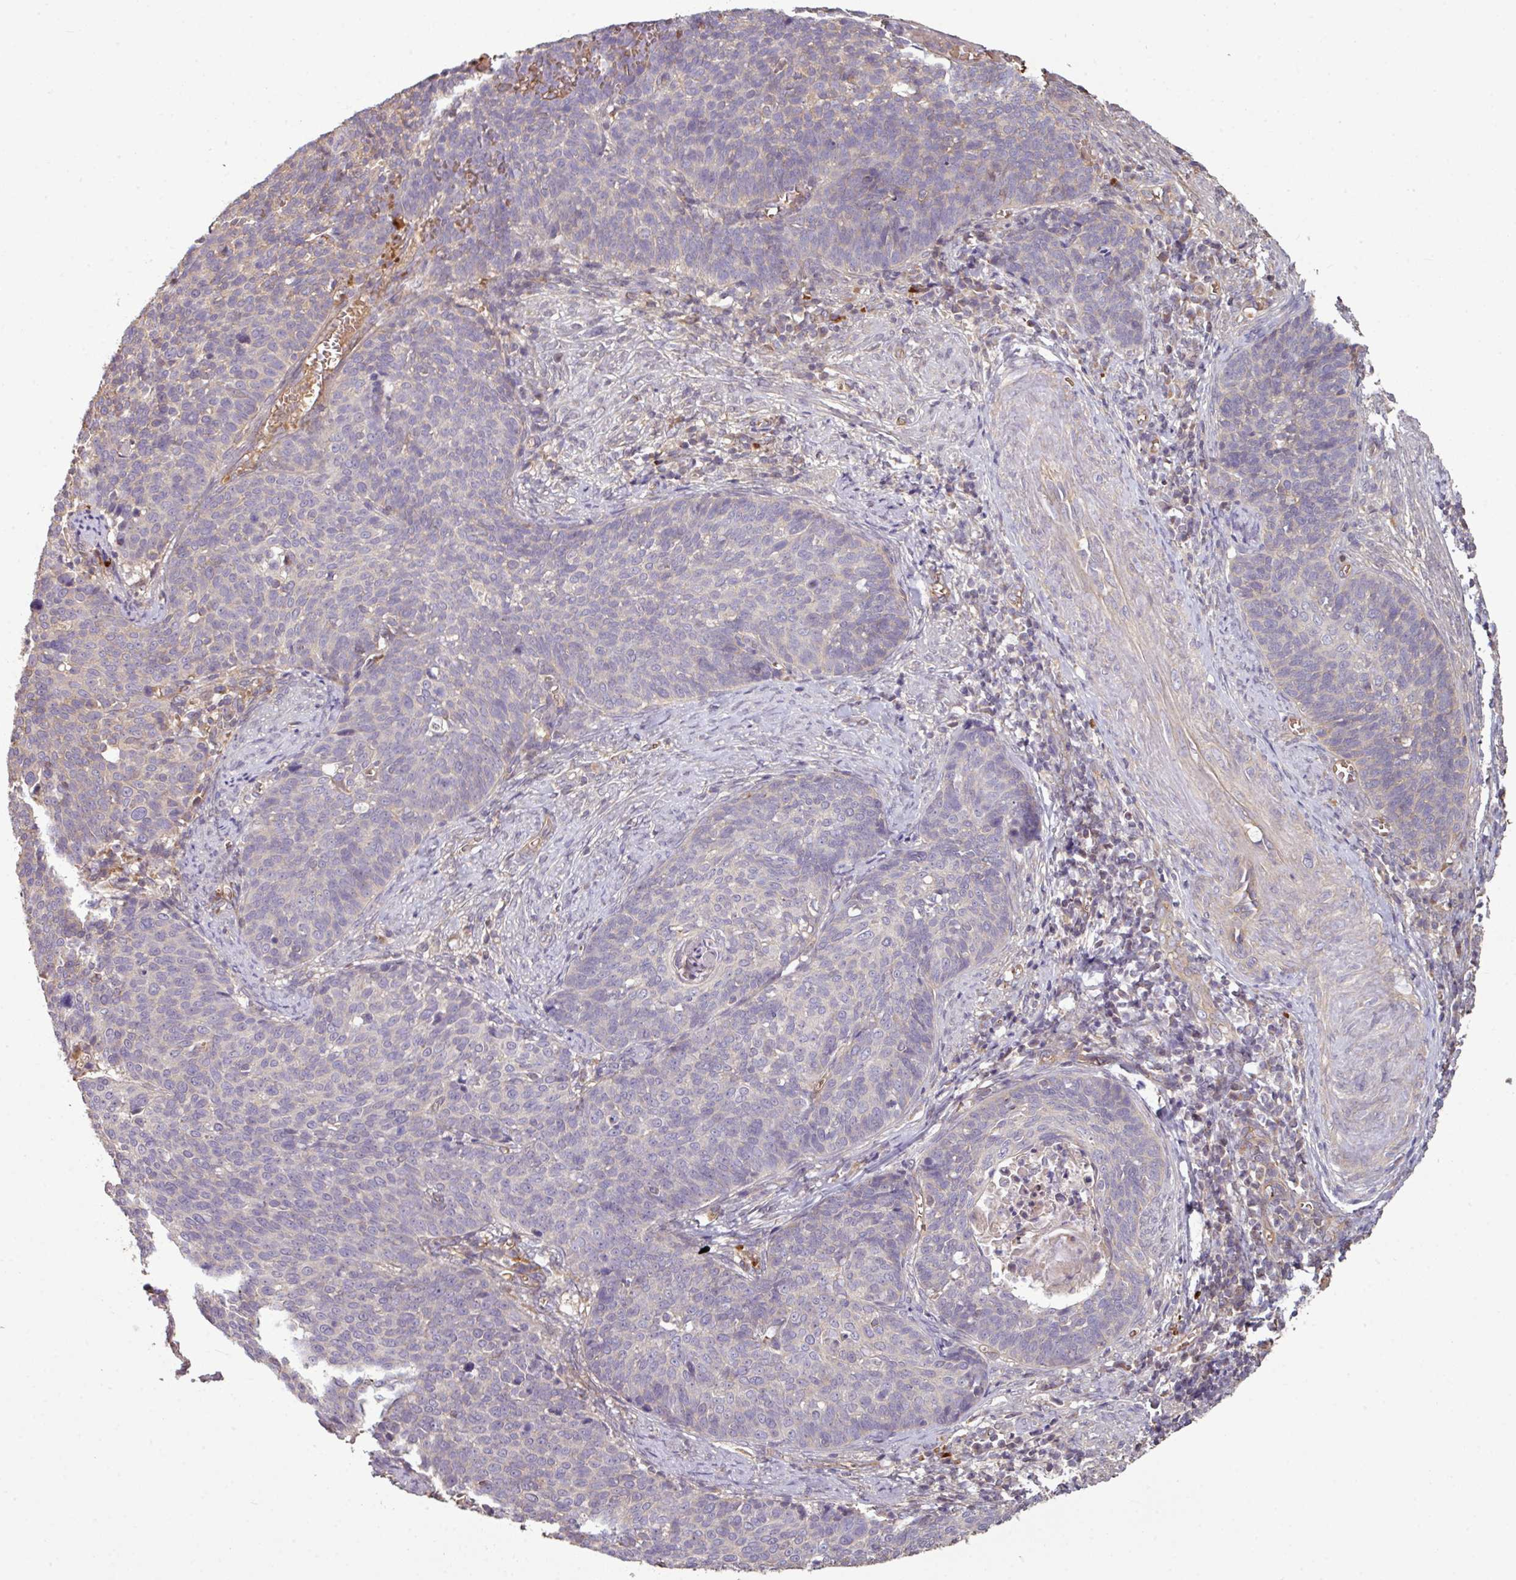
{"staining": {"intensity": "negative", "quantity": "none", "location": "none"}, "tissue": "cervical cancer", "cell_type": "Tumor cells", "image_type": "cancer", "snomed": [{"axis": "morphology", "description": "Normal tissue, NOS"}, {"axis": "morphology", "description": "Squamous cell carcinoma, NOS"}, {"axis": "topography", "description": "Cervix"}], "caption": "Squamous cell carcinoma (cervical) was stained to show a protein in brown. There is no significant staining in tumor cells. The staining was performed using DAB to visualize the protein expression in brown, while the nuclei were stained in blue with hematoxylin (Magnification: 20x).", "gene": "NHSL2", "patient": {"sex": "female", "age": 39}}